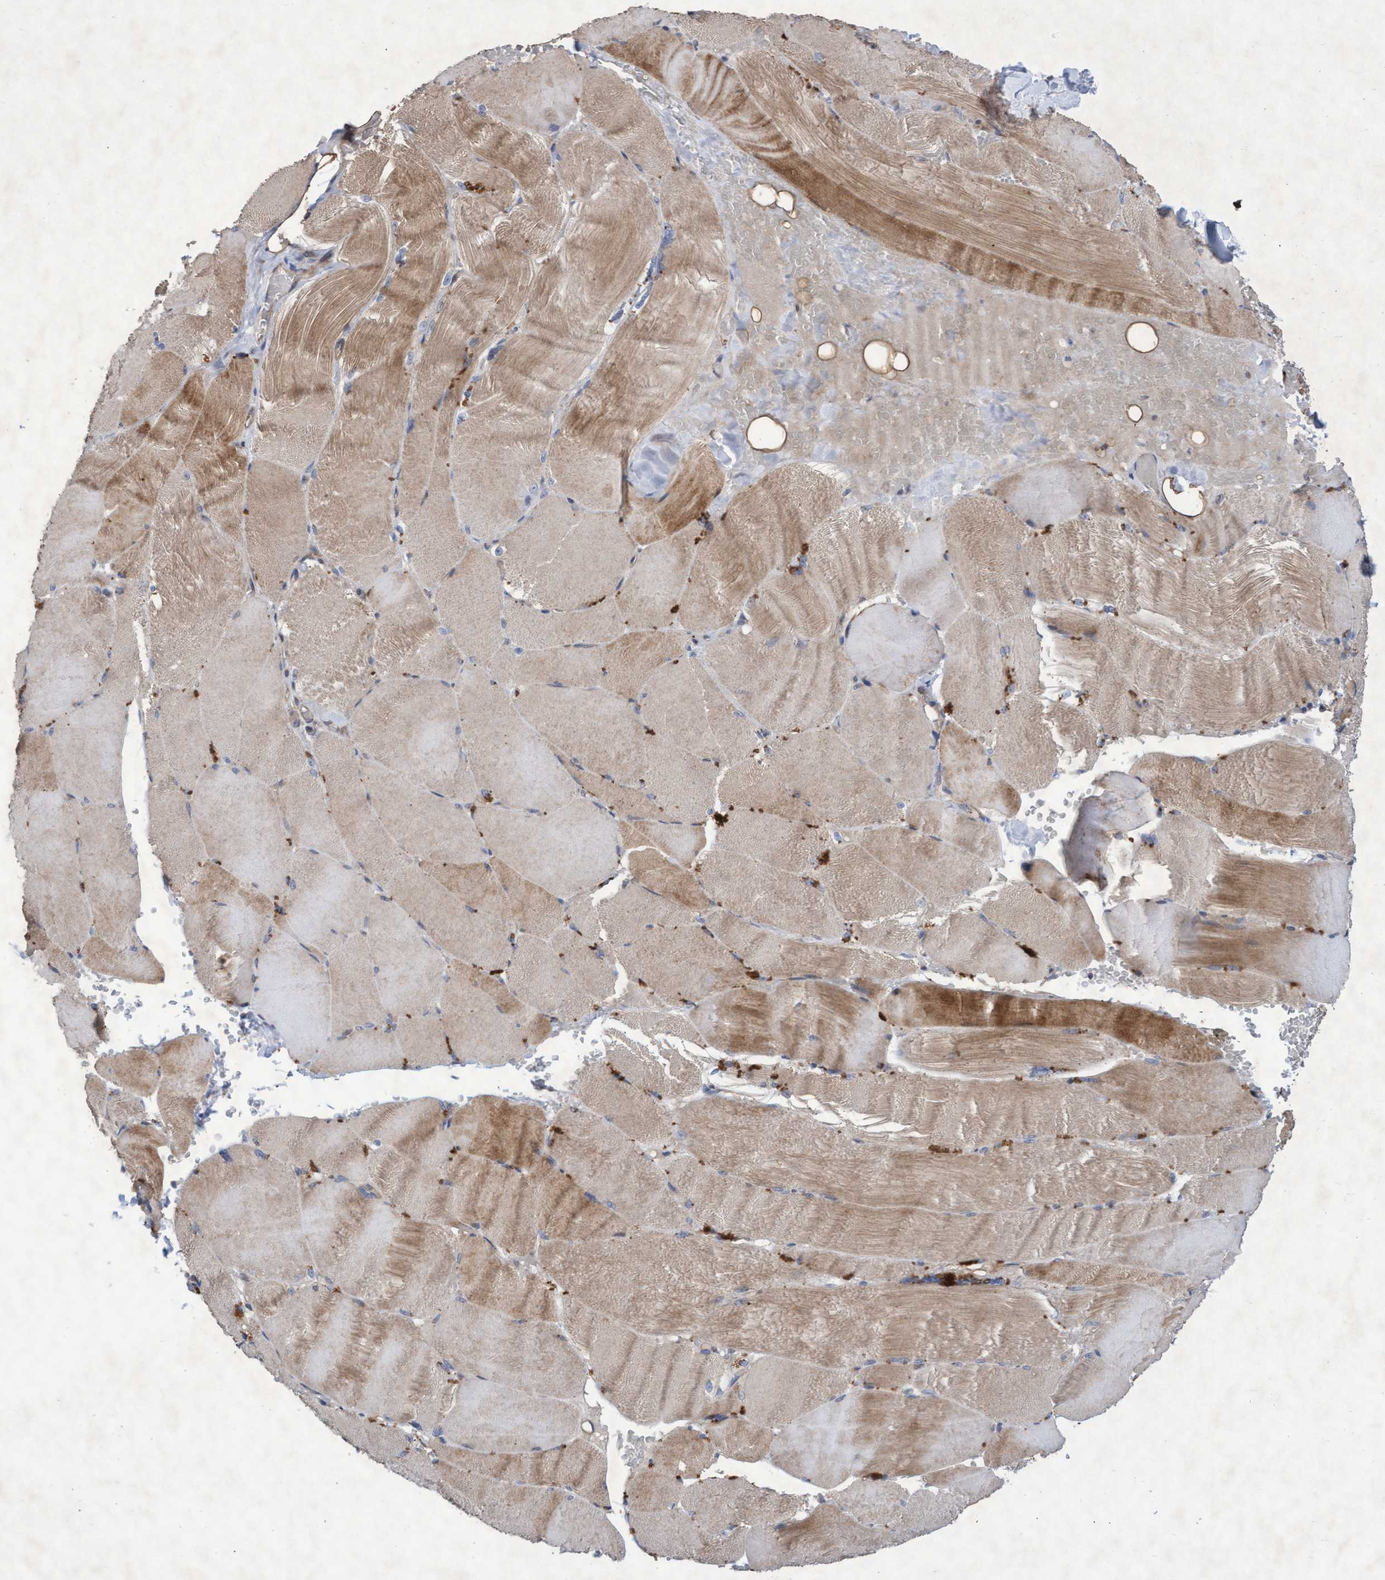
{"staining": {"intensity": "moderate", "quantity": ">75%", "location": "cytoplasmic/membranous"}, "tissue": "skeletal muscle", "cell_type": "Myocytes", "image_type": "normal", "snomed": [{"axis": "morphology", "description": "Normal tissue, NOS"}, {"axis": "topography", "description": "Skin"}, {"axis": "topography", "description": "Skeletal muscle"}], "caption": "Protein analysis of benign skeletal muscle reveals moderate cytoplasmic/membranous expression in about >75% of myocytes. (Brightfield microscopy of DAB IHC at high magnification).", "gene": "ABCF2", "patient": {"sex": "male", "age": 83}}